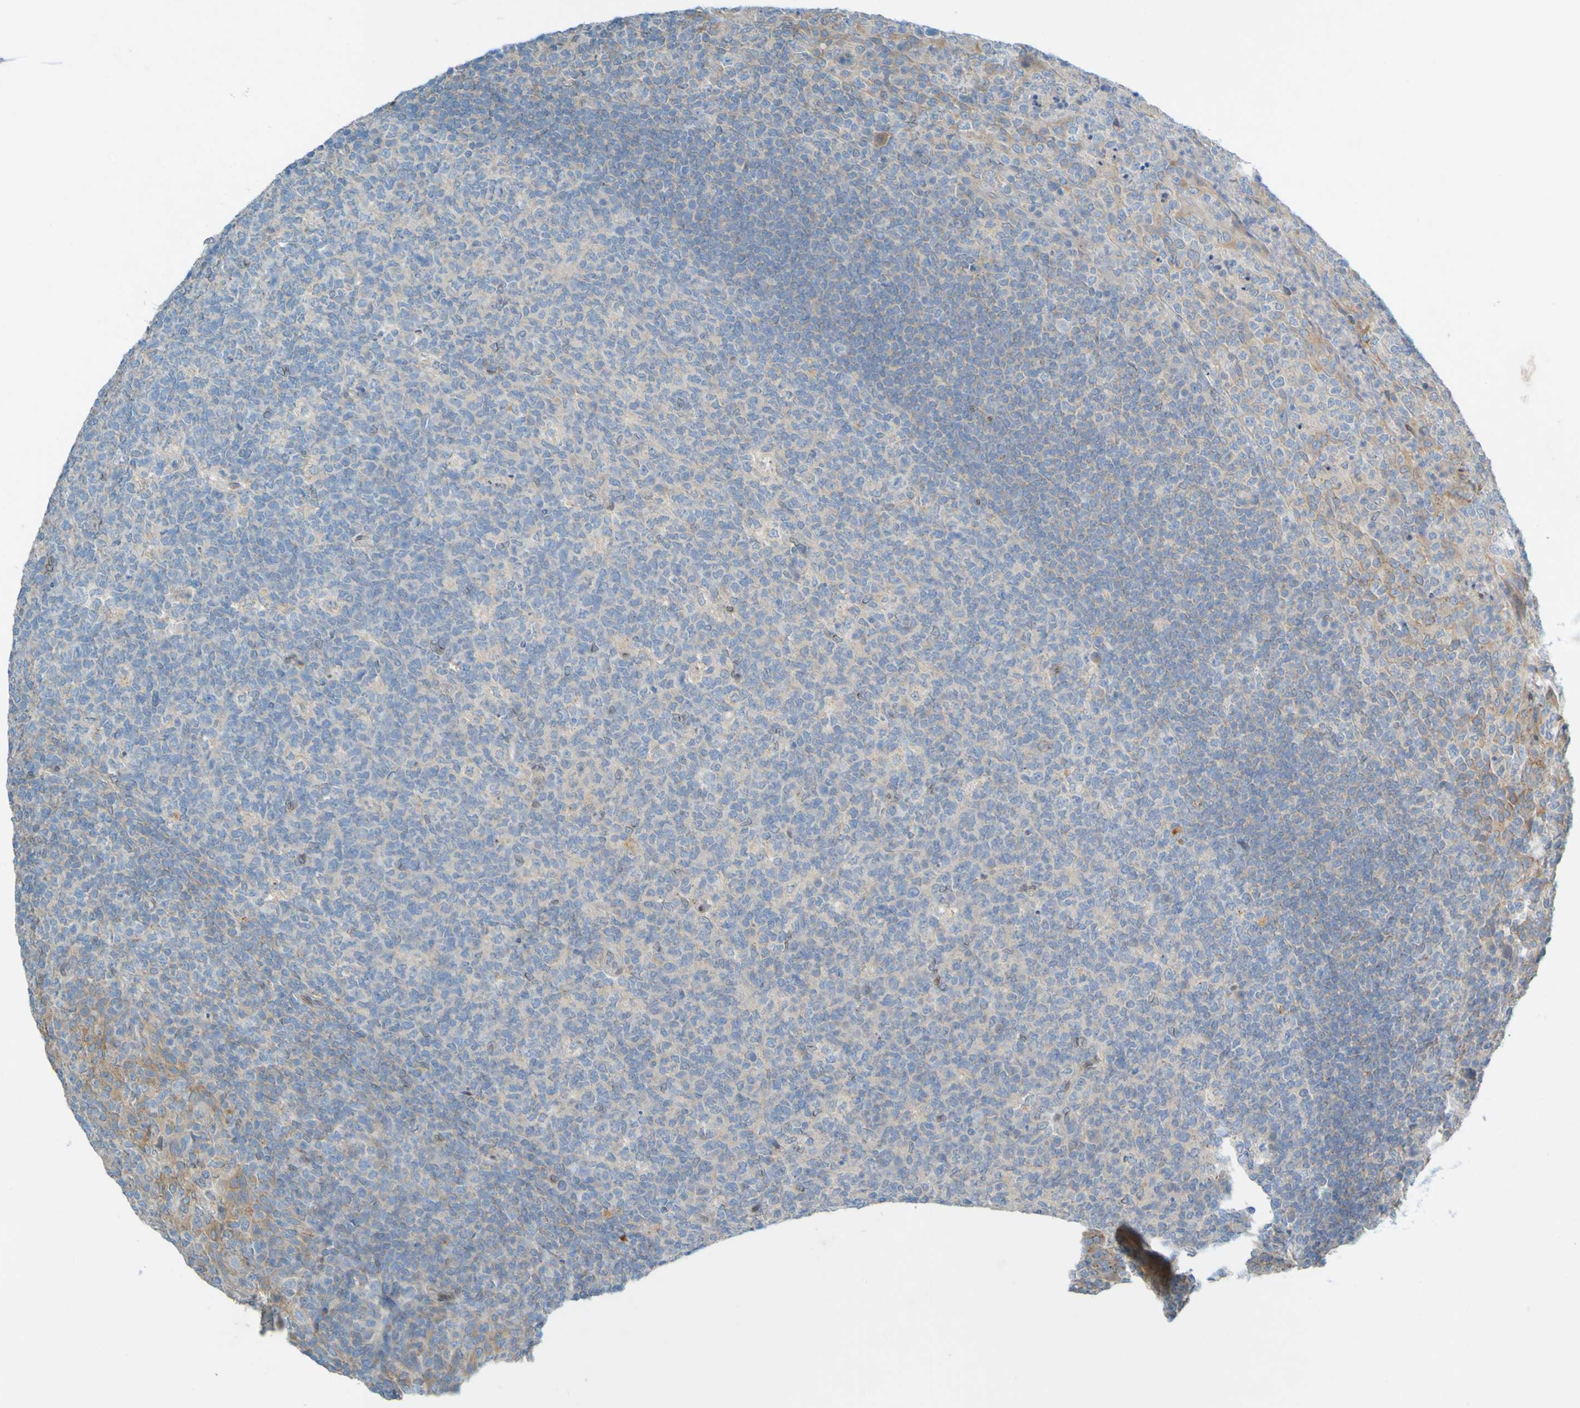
{"staining": {"intensity": "weak", "quantity": "<25%", "location": "cytoplasmic/membranous"}, "tissue": "tonsil", "cell_type": "Germinal center cells", "image_type": "normal", "snomed": [{"axis": "morphology", "description": "Normal tissue, NOS"}, {"axis": "topography", "description": "Tonsil"}], "caption": "Human tonsil stained for a protein using IHC shows no positivity in germinal center cells.", "gene": "MAG", "patient": {"sex": "male", "age": 17}}